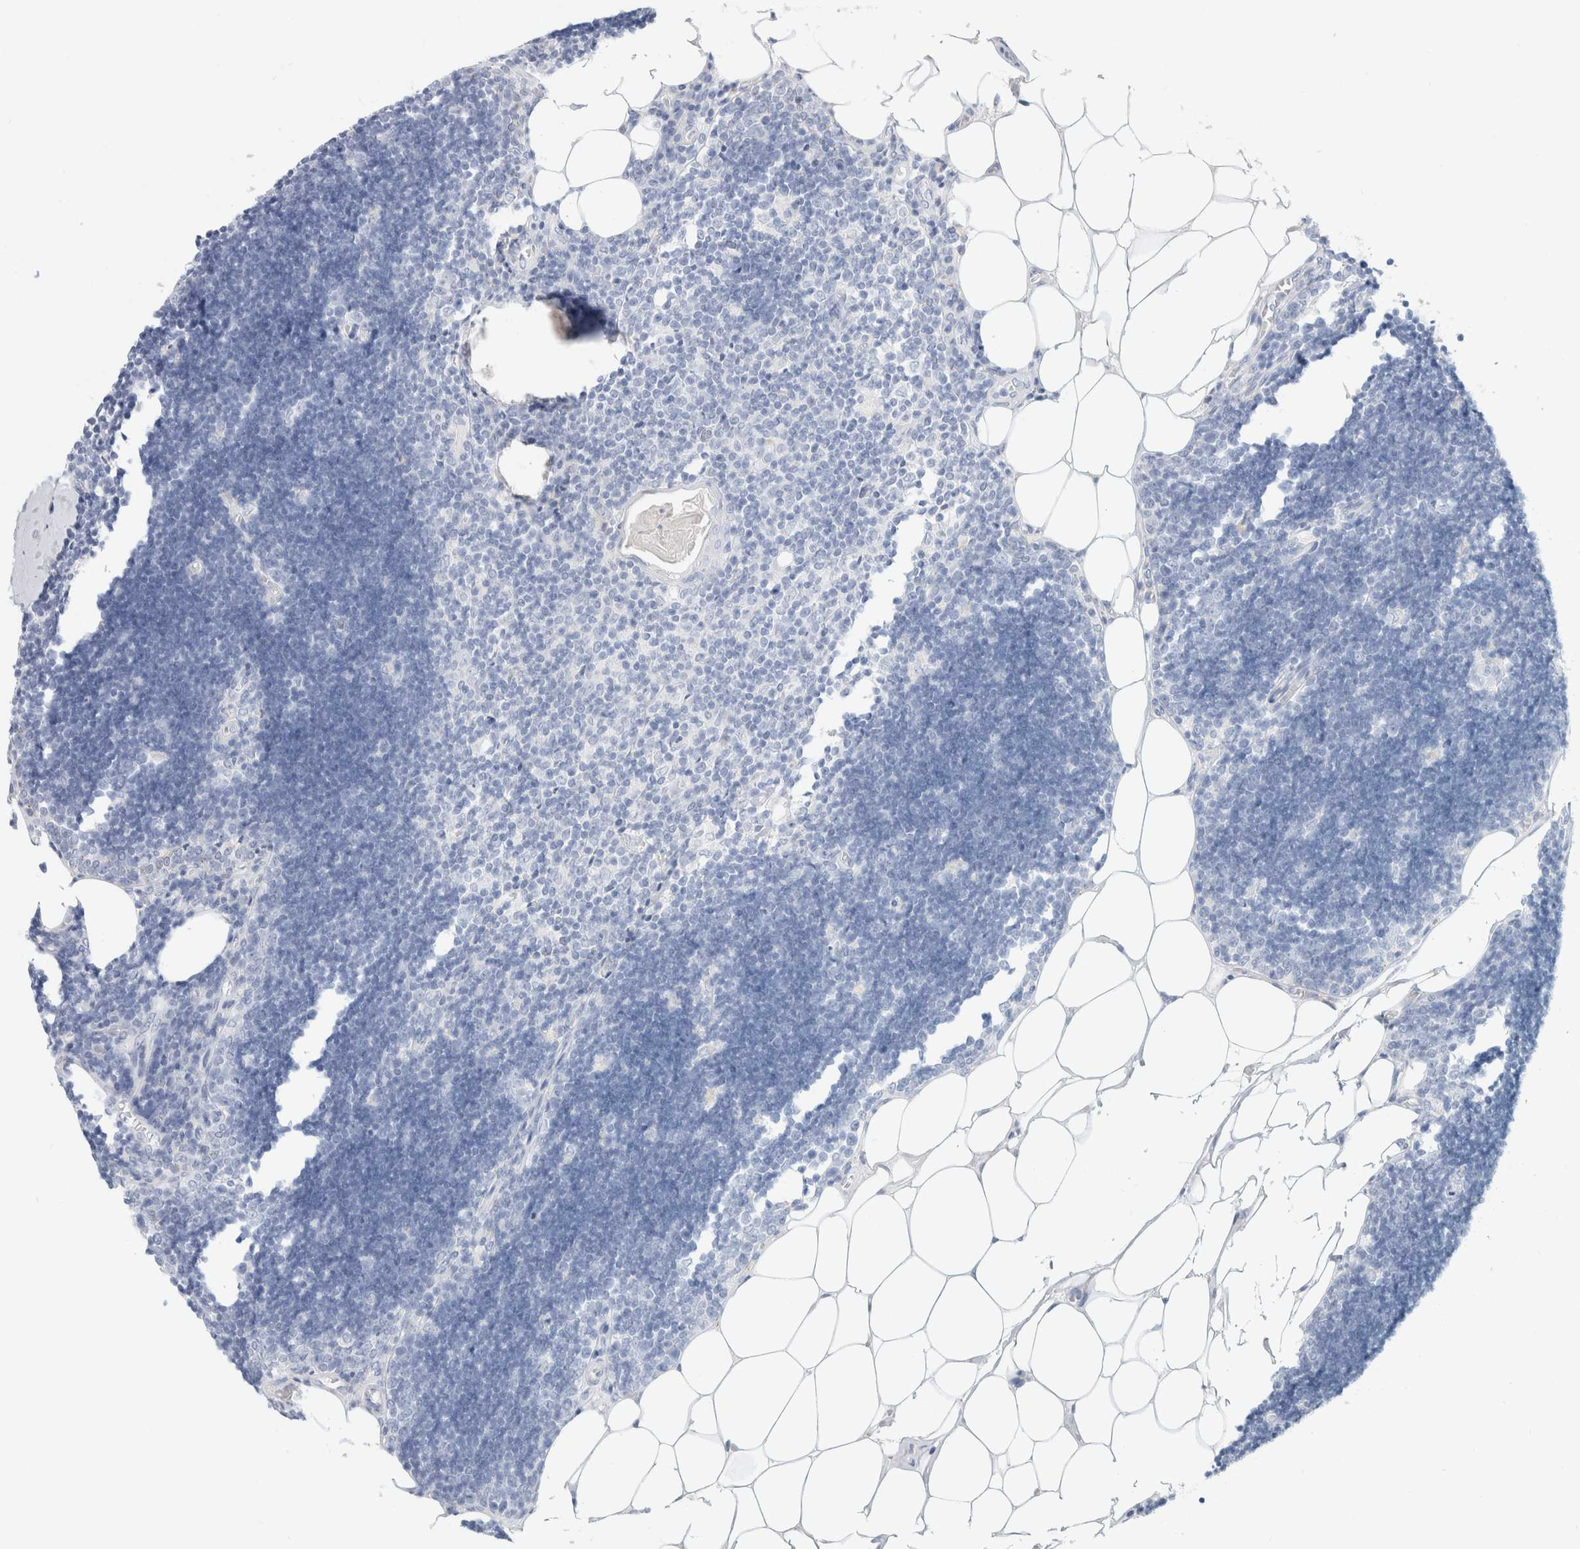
{"staining": {"intensity": "negative", "quantity": "none", "location": "none"}, "tissue": "lymph node", "cell_type": "Germinal center cells", "image_type": "normal", "snomed": [{"axis": "morphology", "description": "Normal tissue, NOS"}, {"axis": "topography", "description": "Lymph node"}], "caption": "Lymph node stained for a protein using IHC exhibits no positivity germinal center cells.", "gene": "CPQ", "patient": {"sex": "male", "age": 33}}